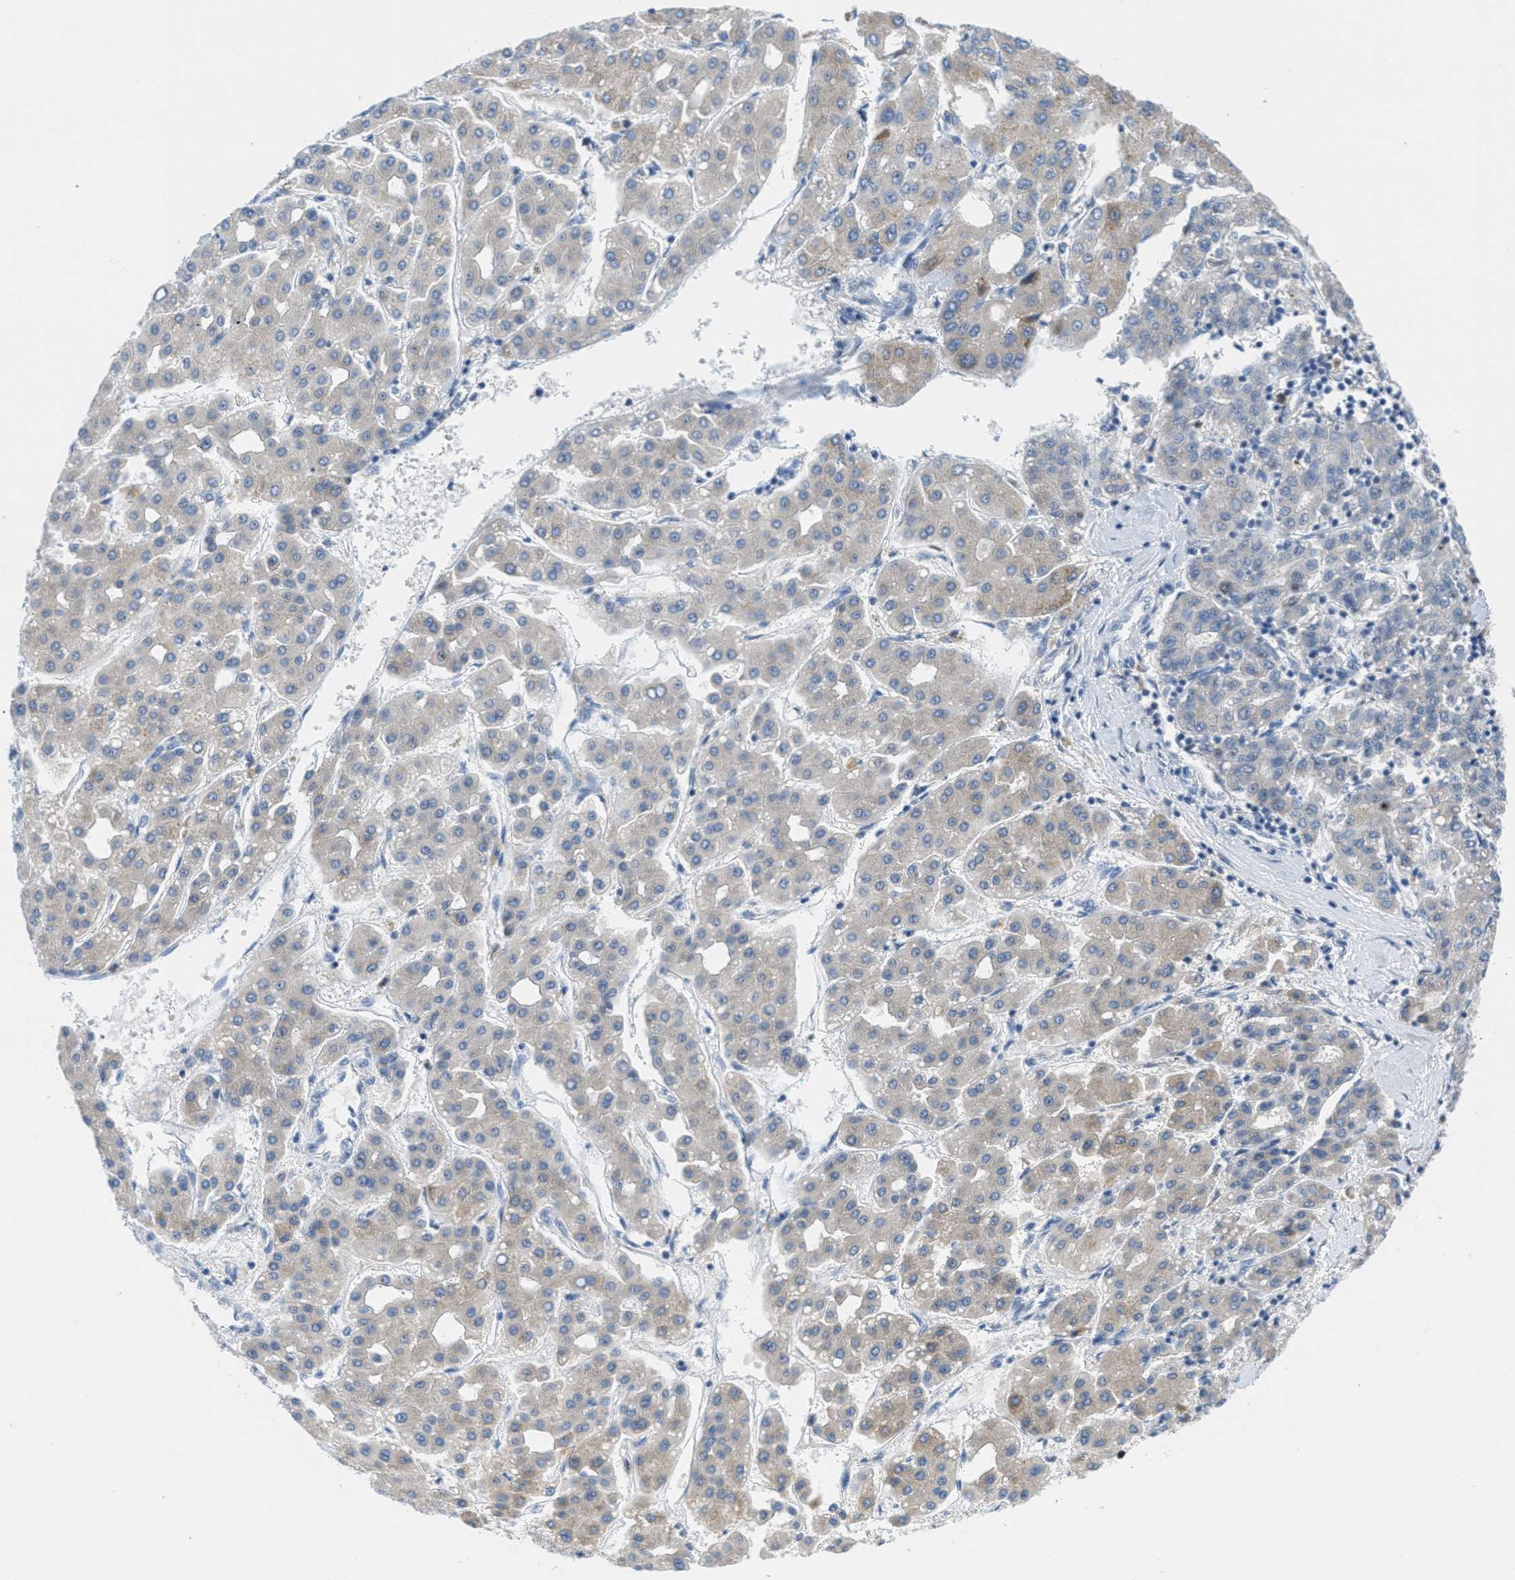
{"staining": {"intensity": "weak", "quantity": ">75%", "location": "cytoplasmic/membranous"}, "tissue": "liver cancer", "cell_type": "Tumor cells", "image_type": "cancer", "snomed": [{"axis": "morphology", "description": "Carcinoma, Hepatocellular, NOS"}, {"axis": "topography", "description": "Liver"}], "caption": "Tumor cells display weak cytoplasmic/membranous staining in approximately >75% of cells in hepatocellular carcinoma (liver).", "gene": "ORC6", "patient": {"sex": "male", "age": 65}}